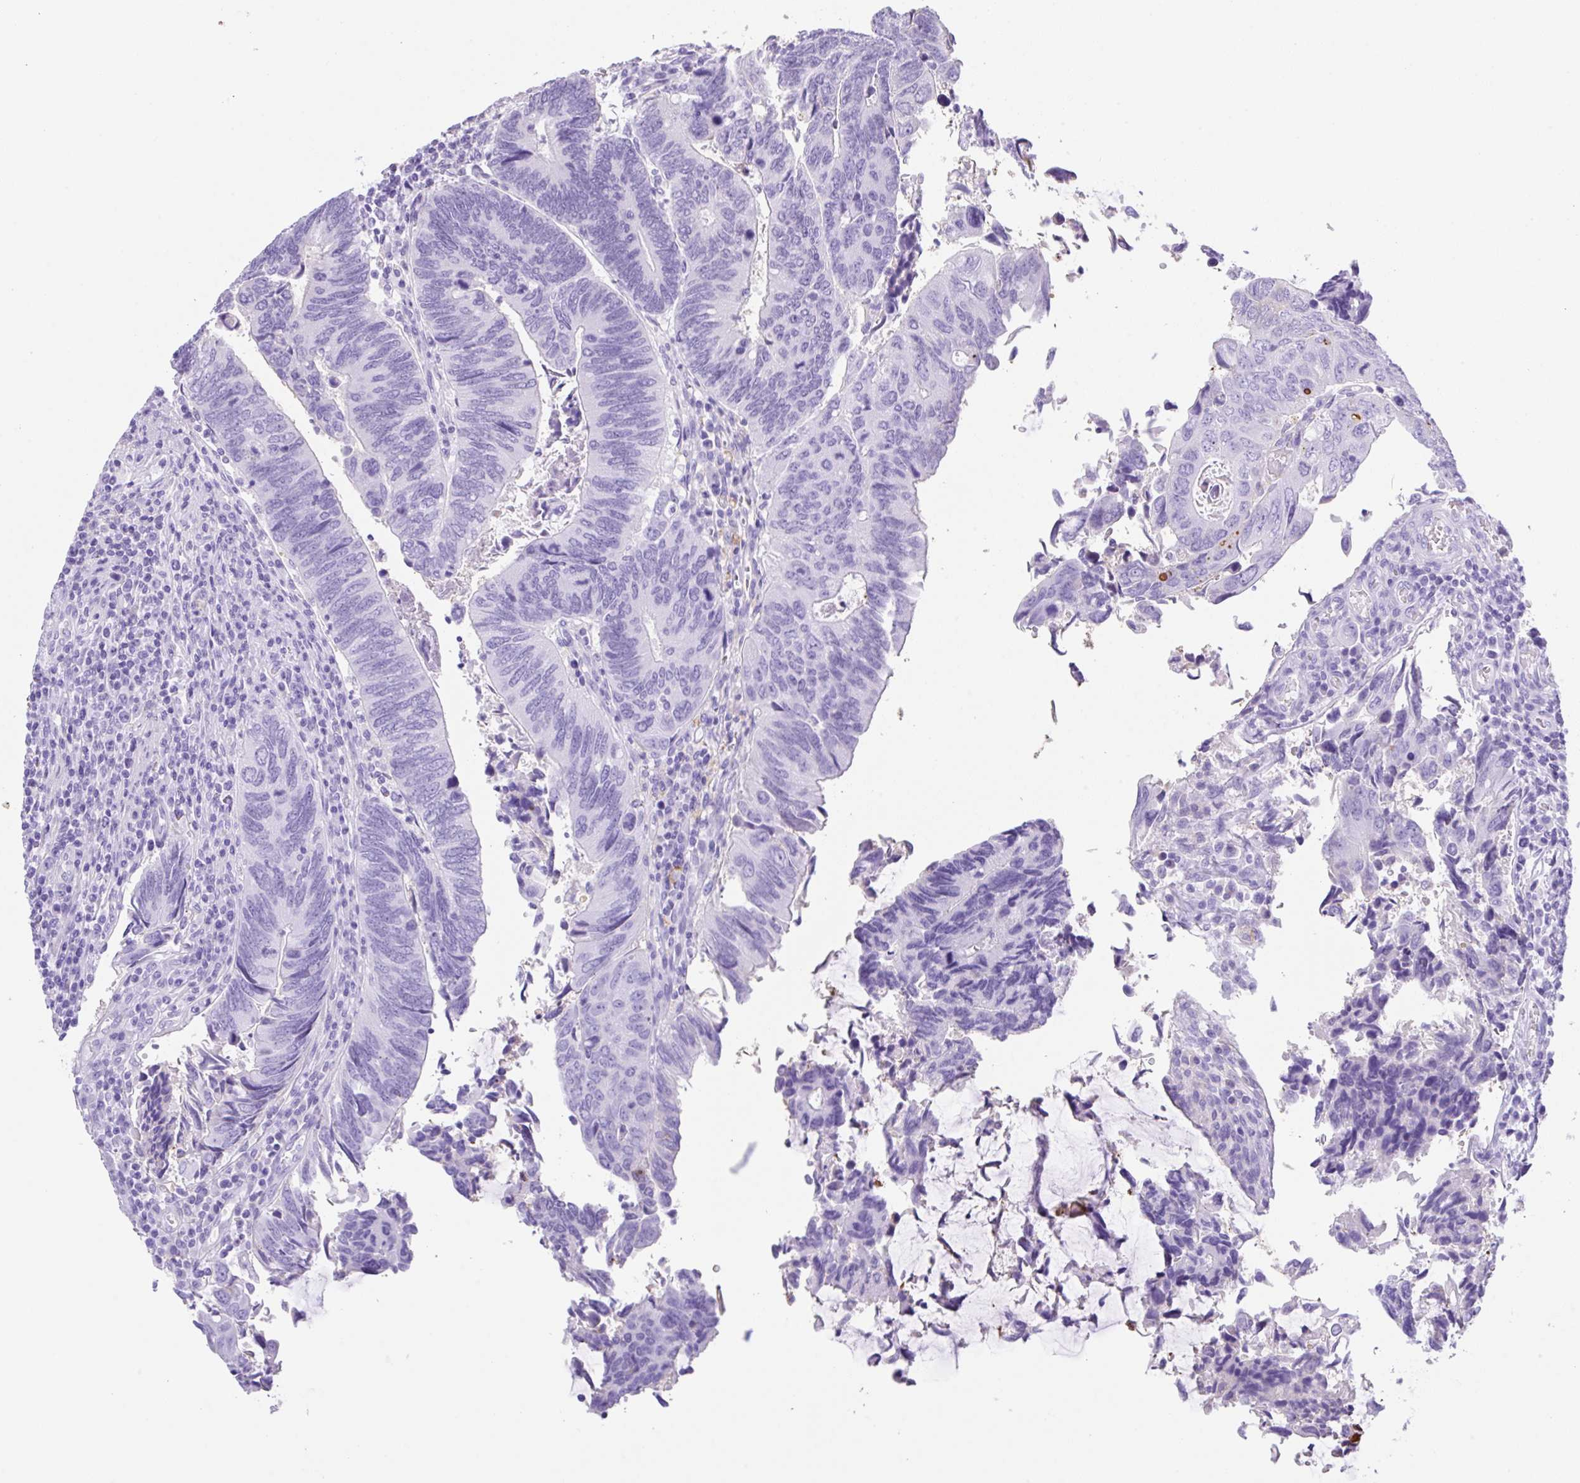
{"staining": {"intensity": "negative", "quantity": "none", "location": "none"}, "tissue": "colorectal cancer", "cell_type": "Tumor cells", "image_type": "cancer", "snomed": [{"axis": "morphology", "description": "Adenocarcinoma, NOS"}, {"axis": "topography", "description": "Colon"}], "caption": "Photomicrograph shows no significant protein staining in tumor cells of adenocarcinoma (colorectal). (Brightfield microscopy of DAB (3,3'-diaminobenzidine) IHC at high magnification).", "gene": "HOXC12", "patient": {"sex": "male", "age": 87}}